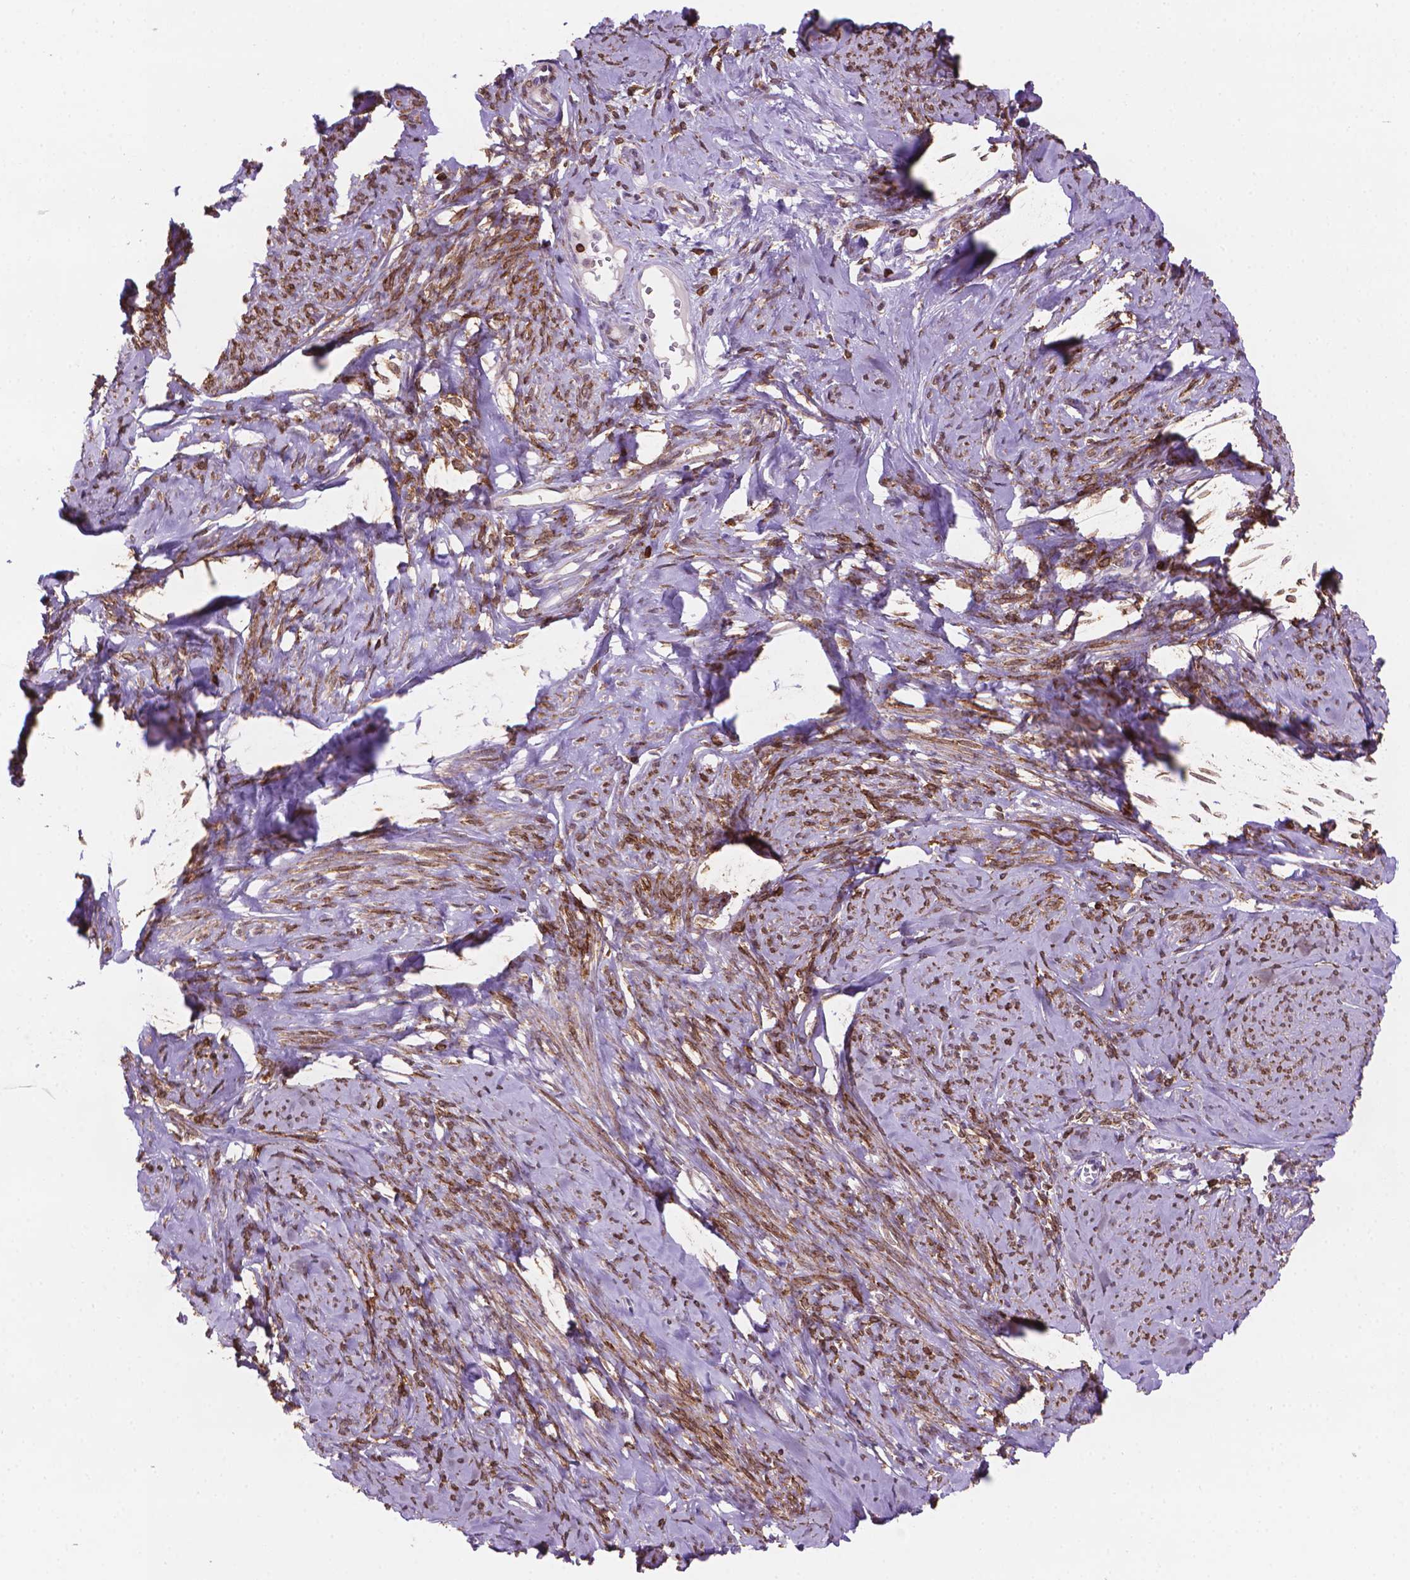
{"staining": {"intensity": "moderate", "quantity": ">75%", "location": "cytoplasmic/membranous"}, "tissue": "smooth muscle", "cell_type": "Smooth muscle cells", "image_type": "normal", "snomed": [{"axis": "morphology", "description": "Normal tissue, NOS"}, {"axis": "topography", "description": "Smooth muscle"}], "caption": "High-magnification brightfield microscopy of normal smooth muscle stained with DAB (3,3'-diaminobenzidine) (brown) and counterstained with hematoxylin (blue). smooth muscle cells exhibit moderate cytoplasmic/membranous staining is present in approximately>75% of cells. (DAB = brown stain, brightfield microscopy at high magnification).", "gene": "BCL2", "patient": {"sex": "female", "age": 48}}